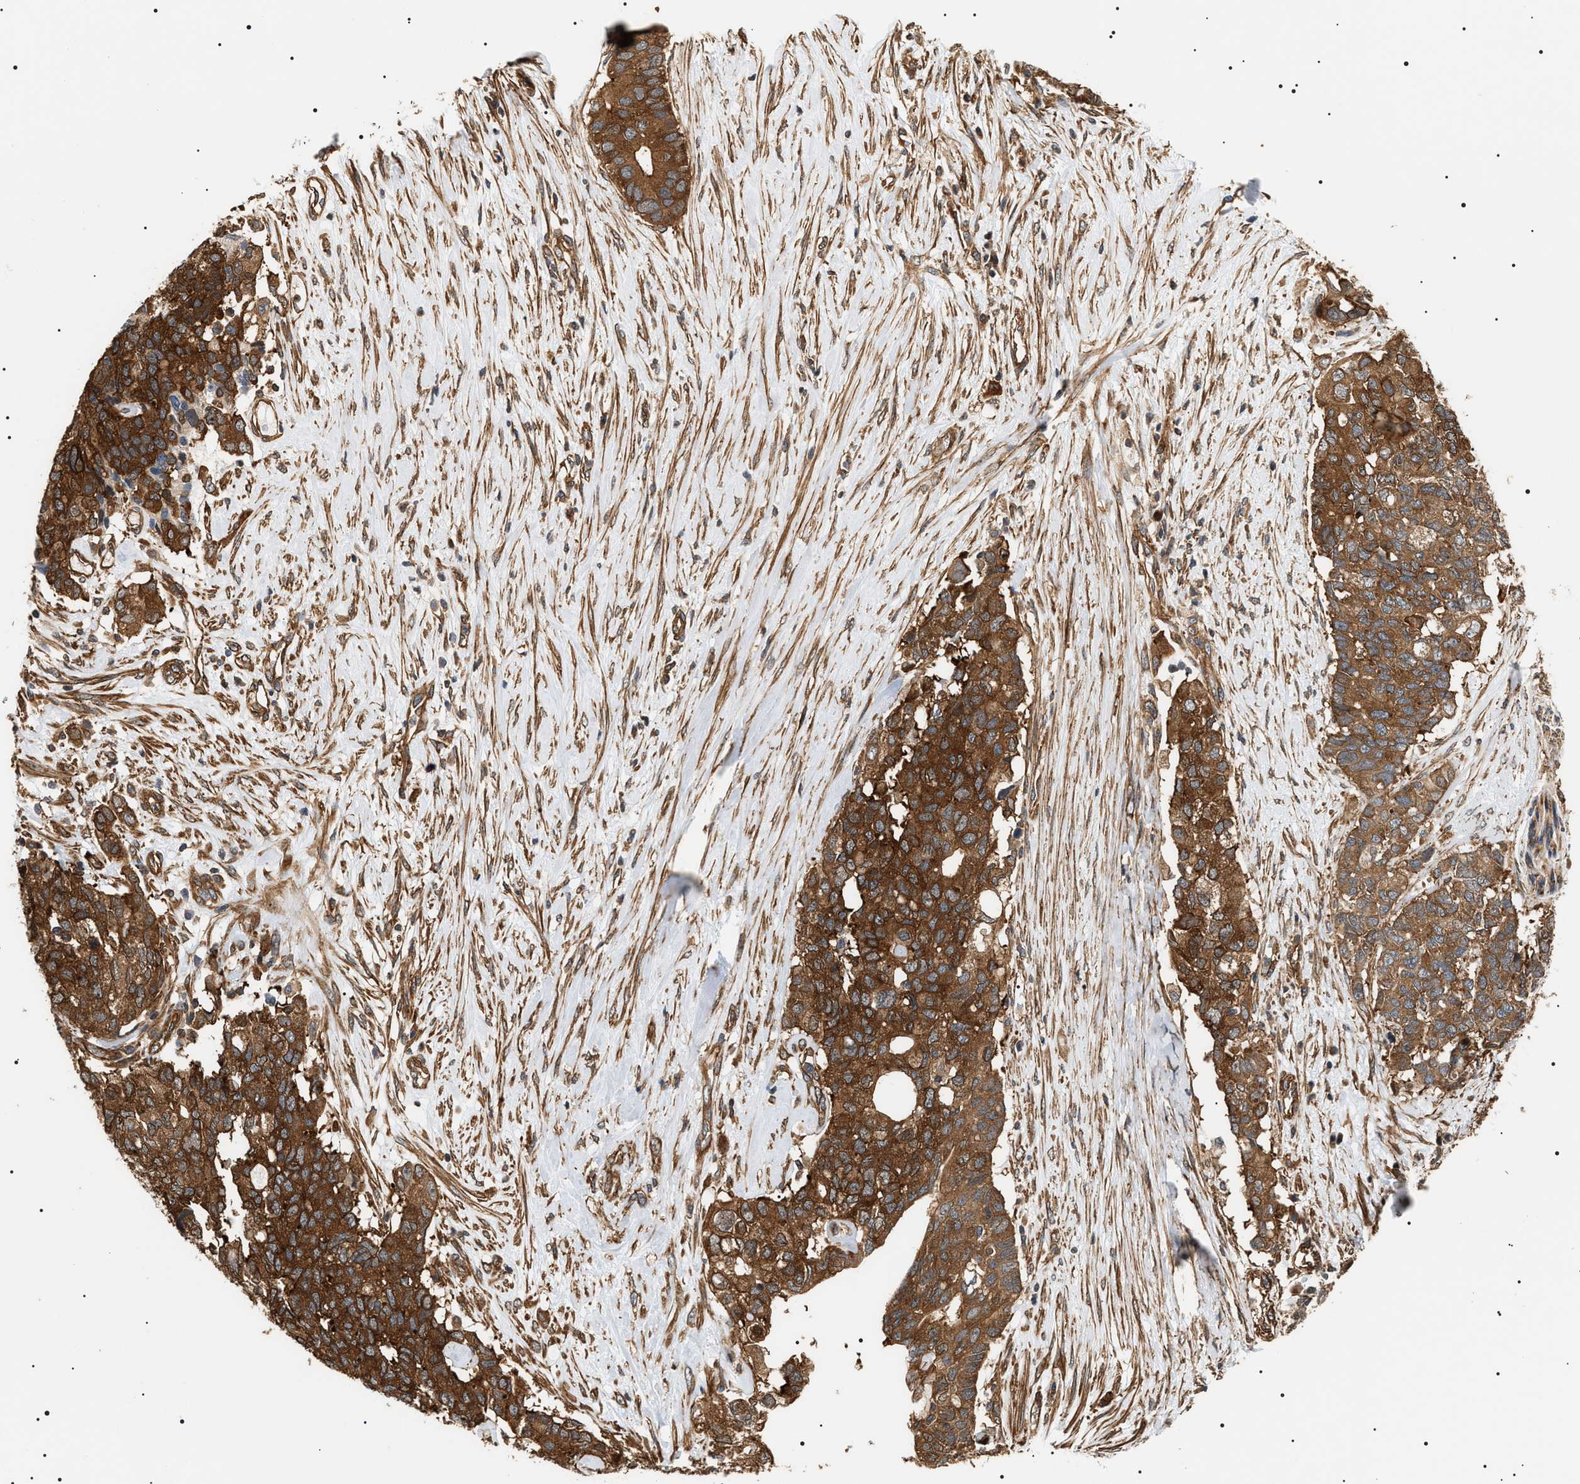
{"staining": {"intensity": "strong", "quantity": ">75%", "location": "cytoplasmic/membranous"}, "tissue": "pancreatic cancer", "cell_type": "Tumor cells", "image_type": "cancer", "snomed": [{"axis": "morphology", "description": "Adenocarcinoma, NOS"}, {"axis": "topography", "description": "Pancreas"}], "caption": "Strong cytoplasmic/membranous protein positivity is seen in approximately >75% of tumor cells in pancreatic adenocarcinoma.", "gene": "SH3GLB2", "patient": {"sex": "female", "age": 56}}